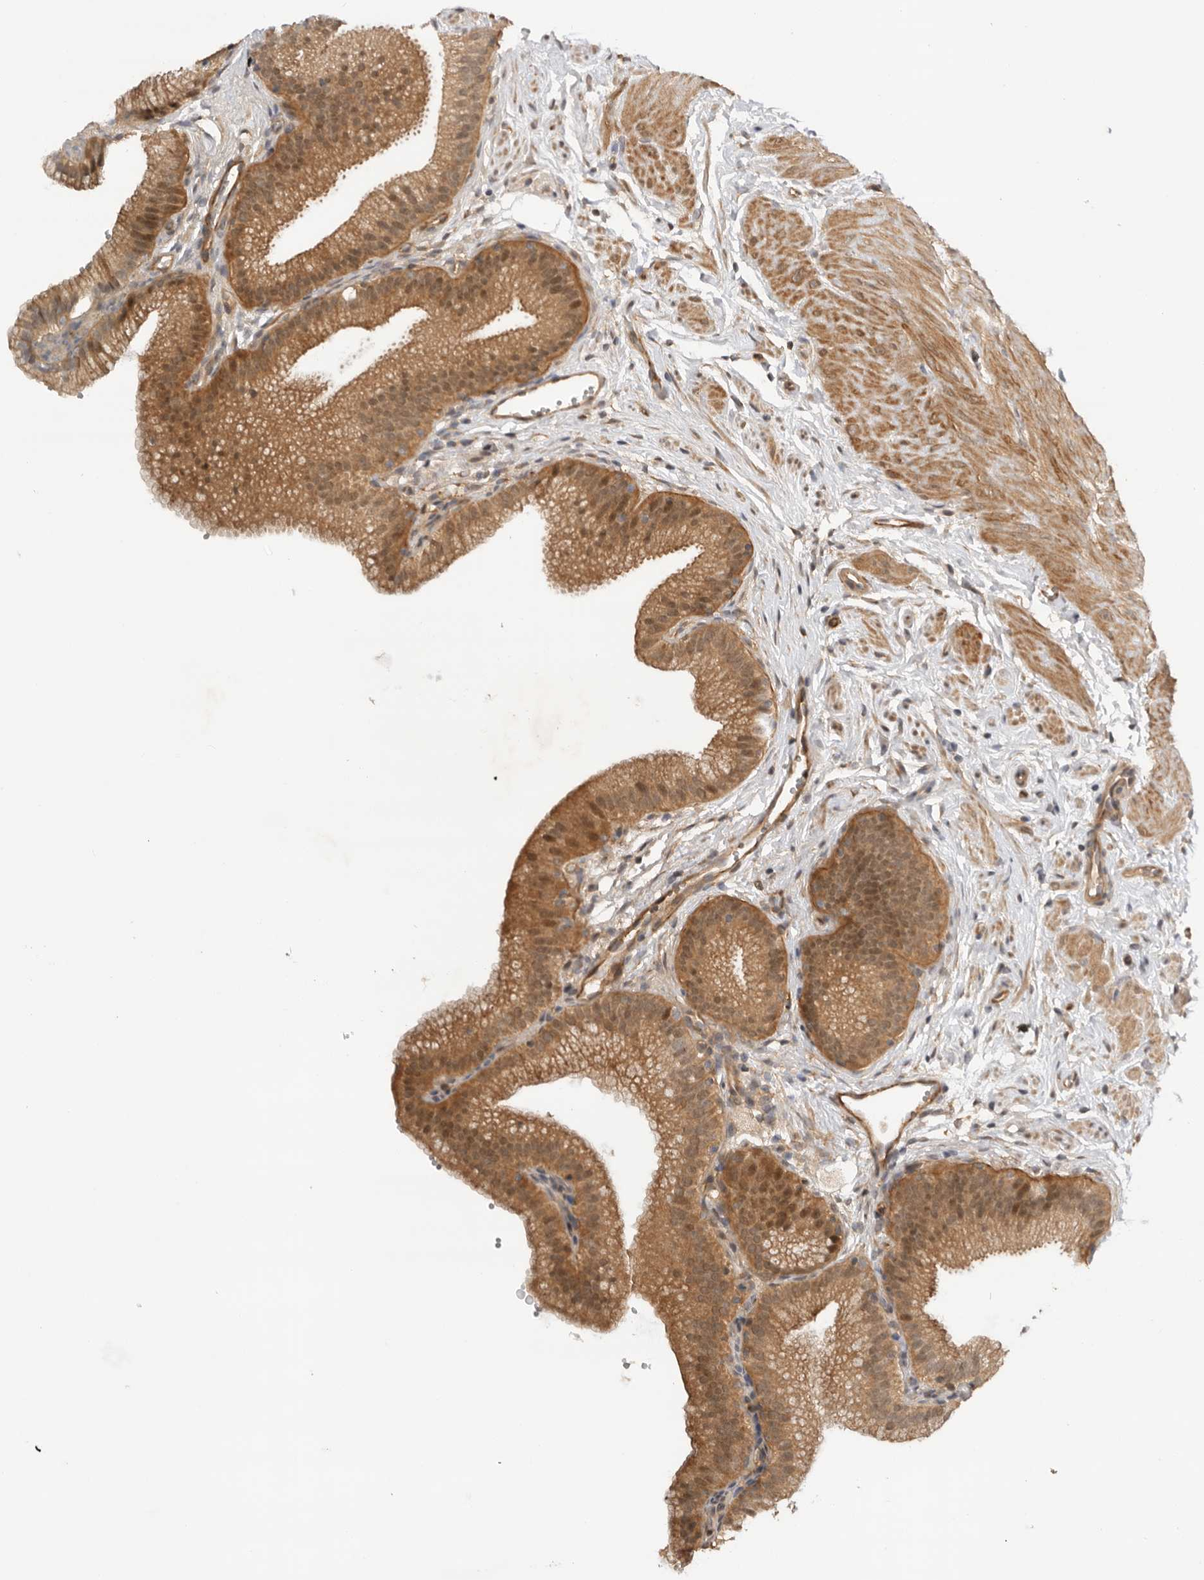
{"staining": {"intensity": "moderate", "quantity": ">75%", "location": "cytoplasmic/membranous"}, "tissue": "gallbladder", "cell_type": "Glandular cells", "image_type": "normal", "snomed": [{"axis": "morphology", "description": "Normal tissue, NOS"}, {"axis": "topography", "description": "Gallbladder"}, {"axis": "topography", "description": "Peripheral nerve tissue"}], "caption": "Immunohistochemical staining of benign human gallbladder exhibits >75% levels of moderate cytoplasmic/membranous protein expression in approximately >75% of glandular cells.", "gene": "DCAF8", "patient": {"sex": "male", "age": 38}}